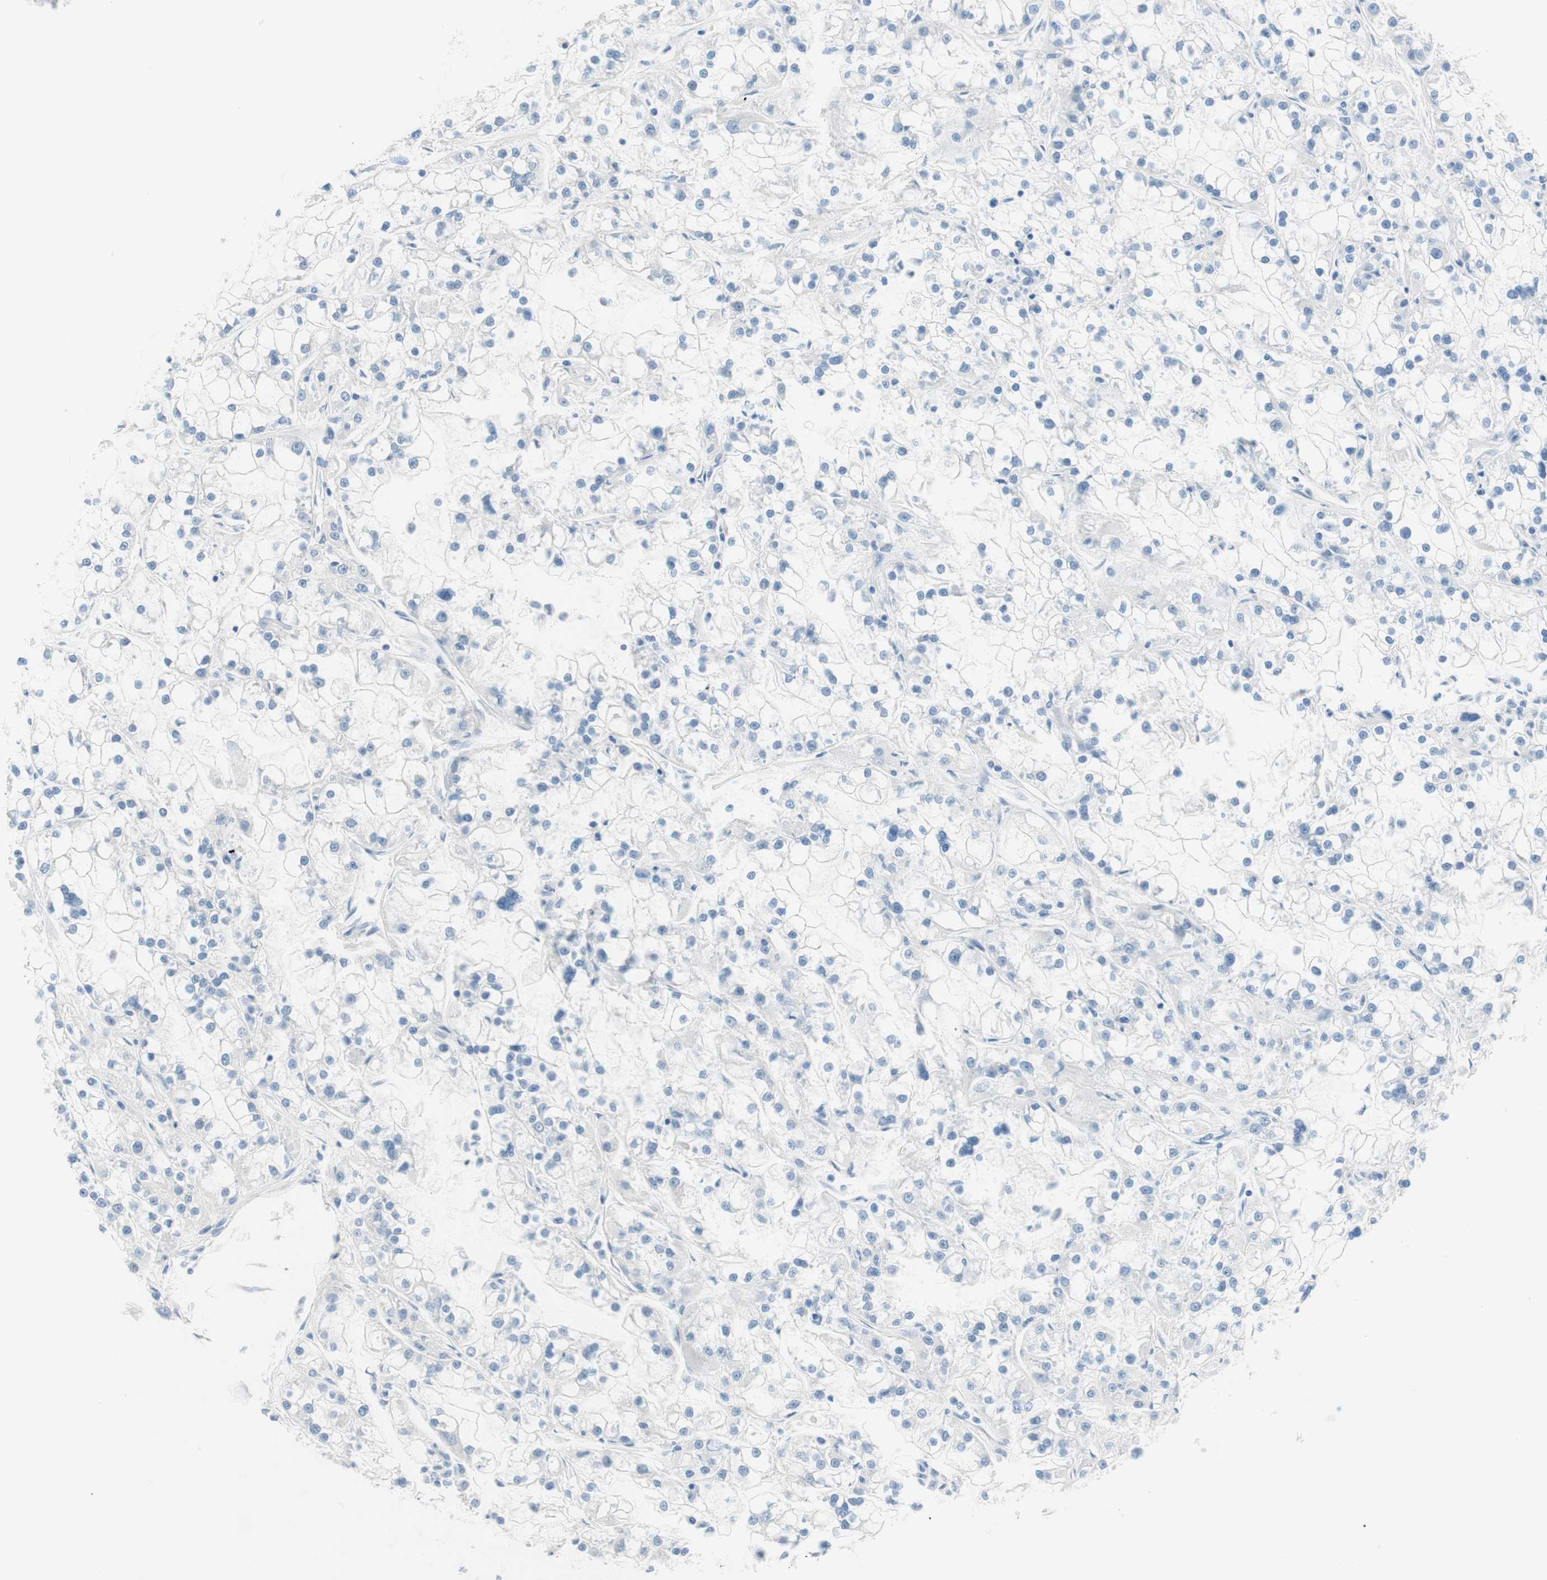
{"staining": {"intensity": "negative", "quantity": "none", "location": "none"}, "tissue": "renal cancer", "cell_type": "Tumor cells", "image_type": "cancer", "snomed": [{"axis": "morphology", "description": "Adenocarcinoma, NOS"}, {"axis": "topography", "description": "Kidney"}], "caption": "The photomicrograph exhibits no significant staining in tumor cells of renal cancer (adenocarcinoma).", "gene": "PASD1", "patient": {"sex": "female", "age": 52}}